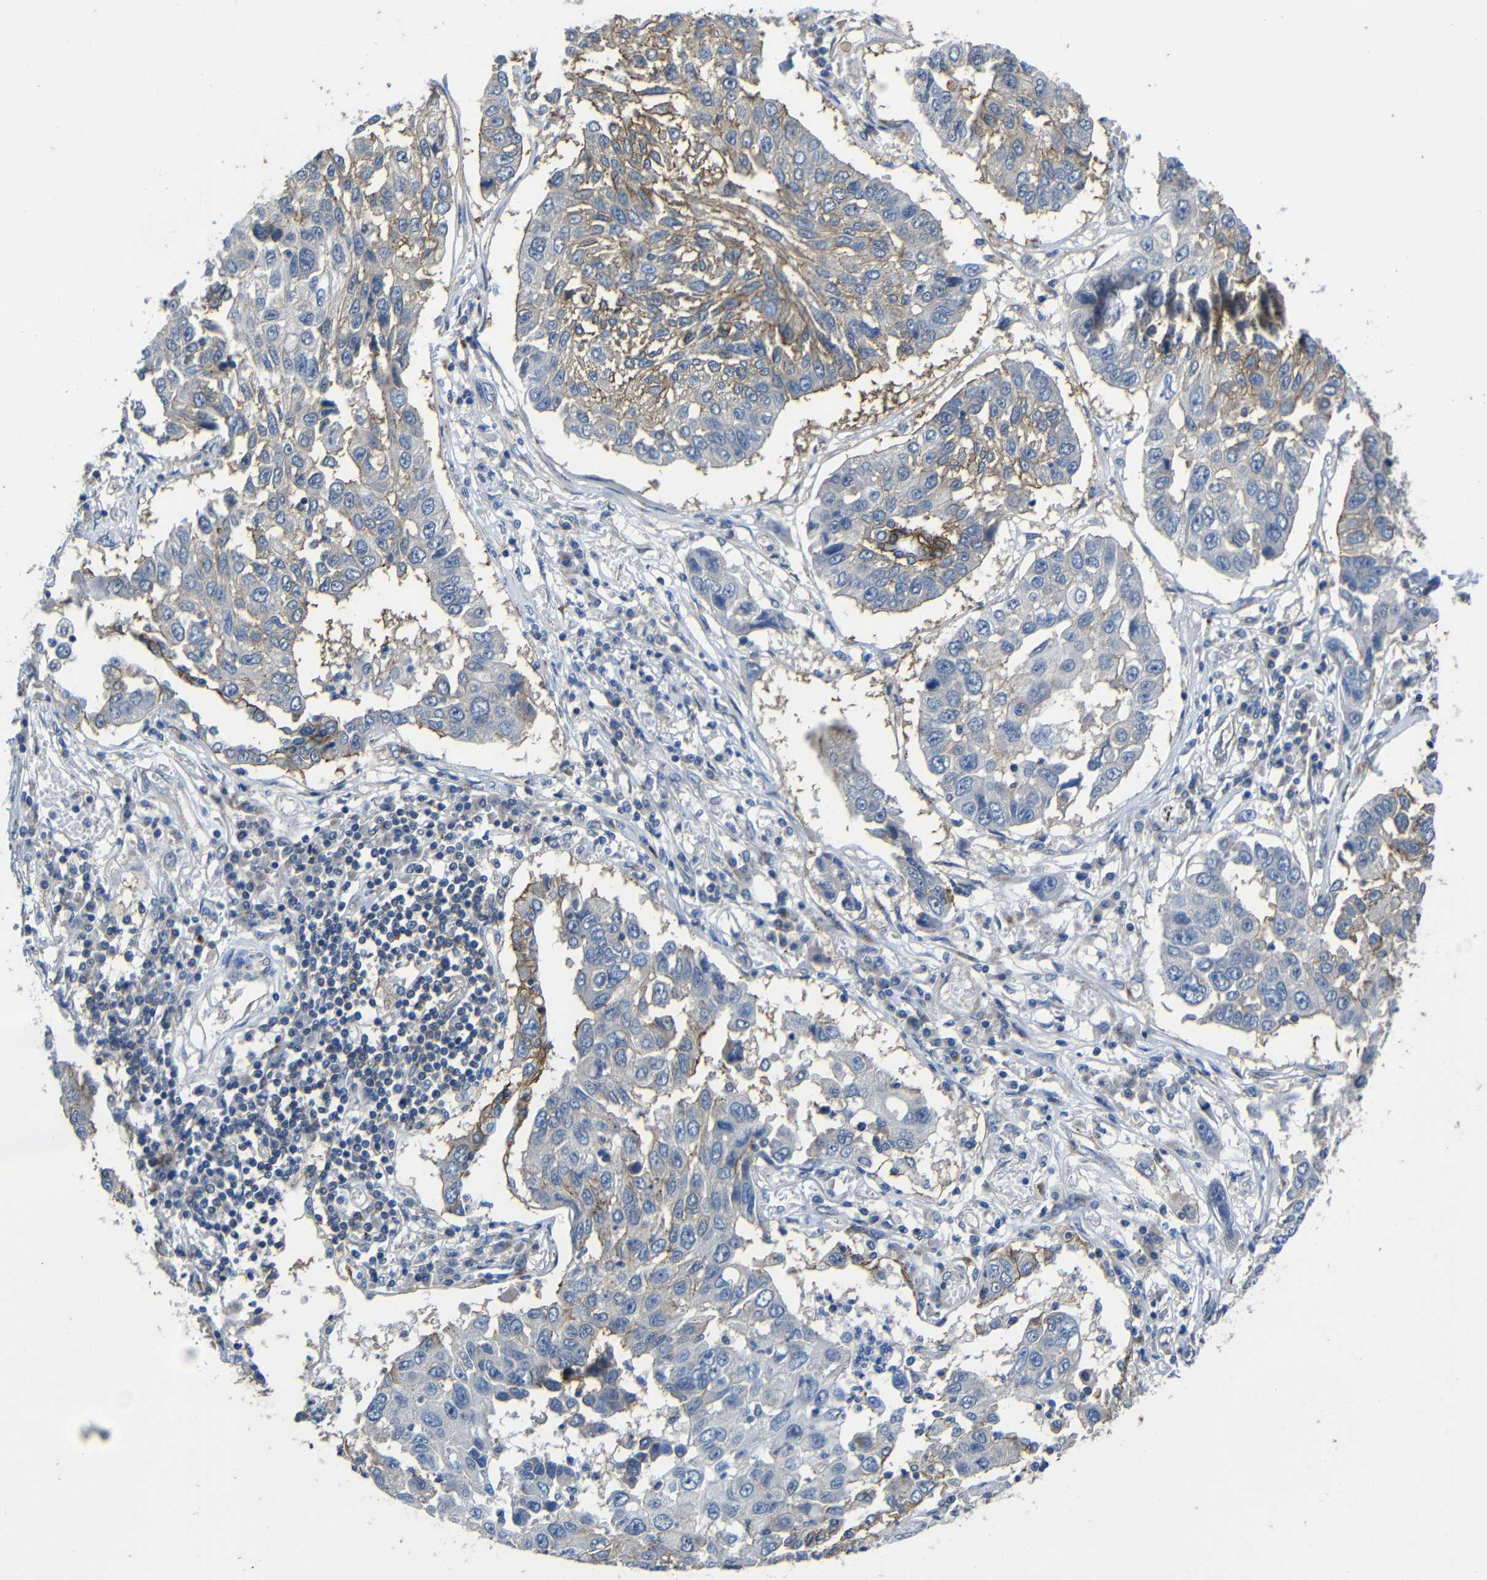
{"staining": {"intensity": "moderate", "quantity": "<25%", "location": "cytoplasmic/membranous"}, "tissue": "lung cancer", "cell_type": "Tumor cells", "image_type": "cancer", "snomed": [{"axis": "morphology", "description": "Squamous cell carcinoma, NOS"}, {"axis": "topography", "description": "Lung"}], "caption": "Immunohistochemistry (DAB (3,3'-diaminobenzidine)) staining of human lung cancer demonstrates moderate cytoplasmic/membranous protein expression in about <25% of tumor cells.", "gene": "ZNF90", "patient": {"sex": "male", "age": 71}}